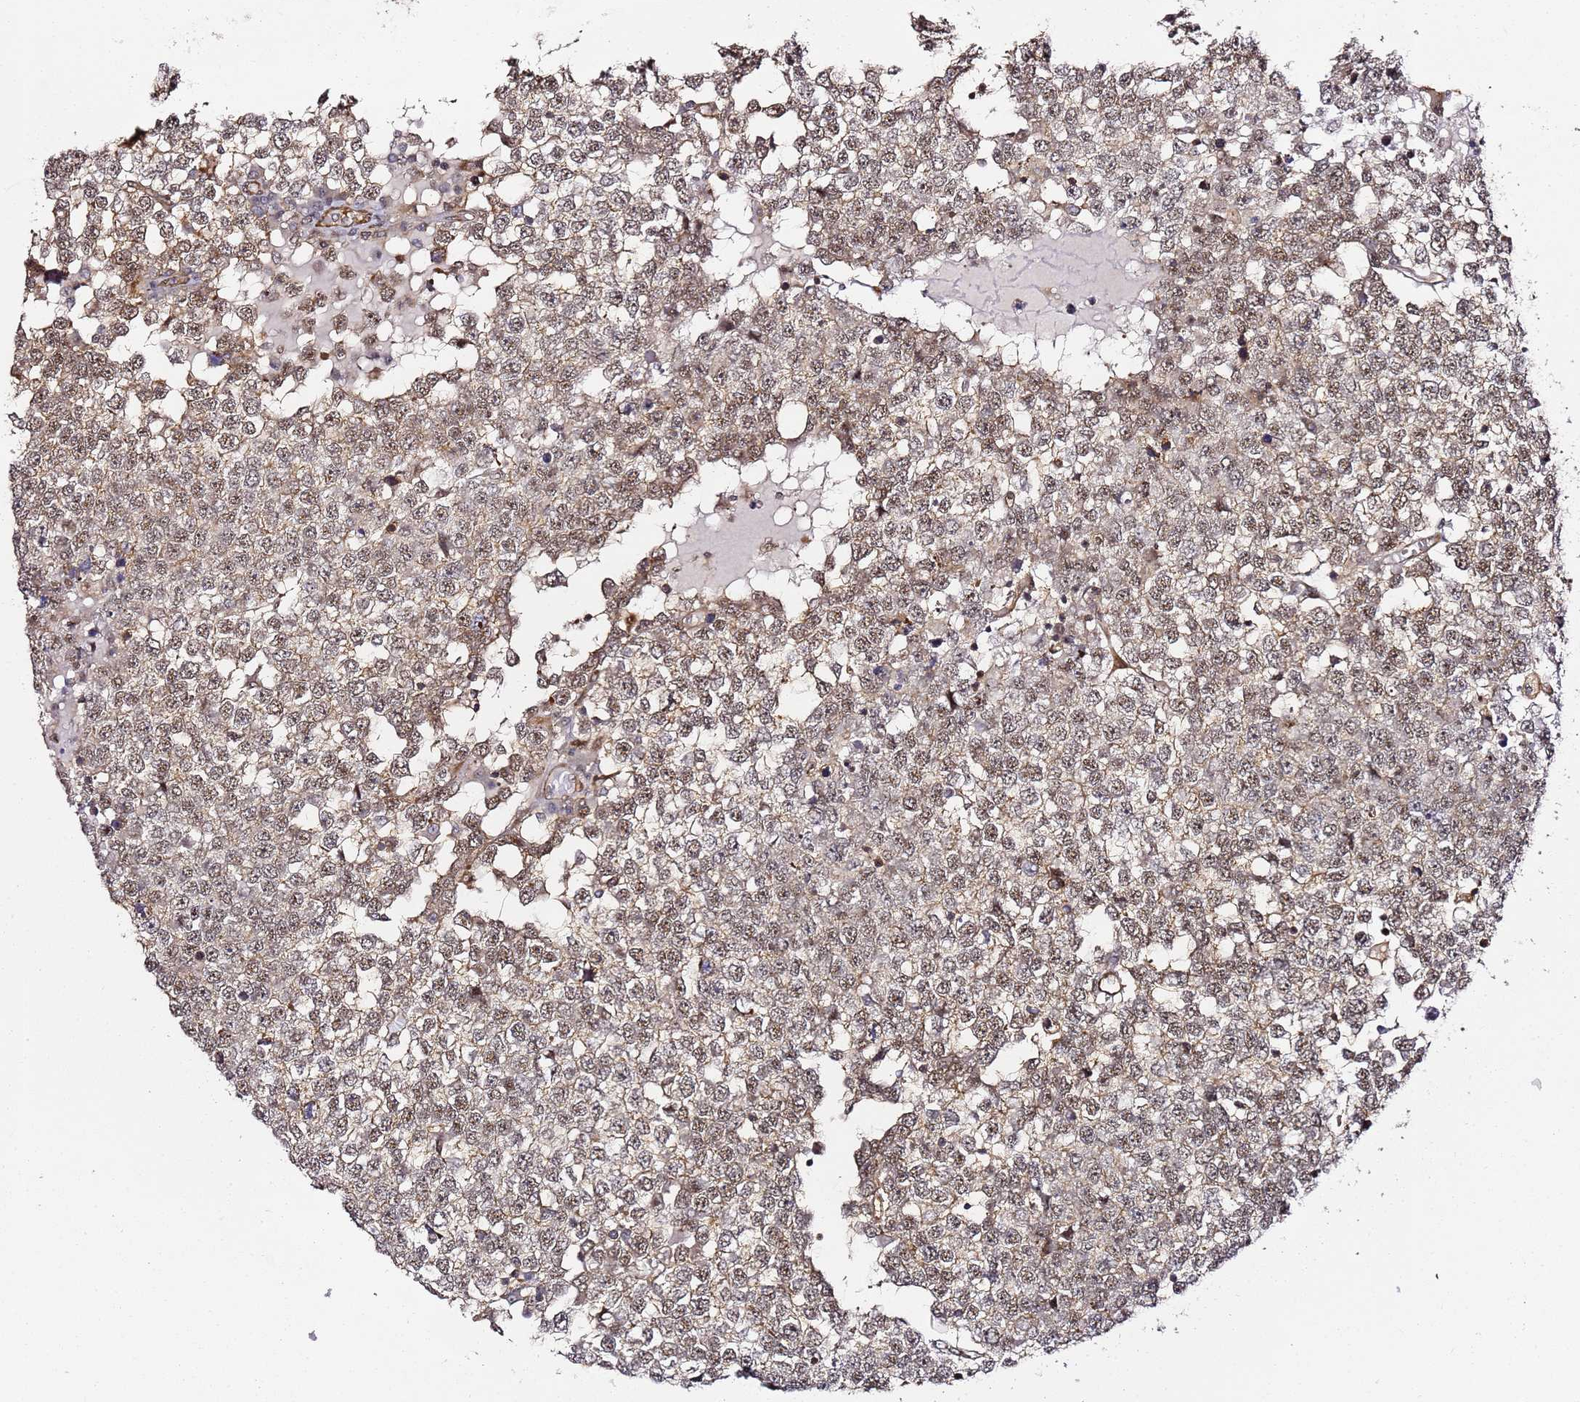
{"staining": {"intensity": "weak", "quantity": ">75%", "location": "nuclear"}, "tissue": "testis cancer", "cell_type": "Tumor cells", "image_type": "cancer", "snomed": [{"axis": "morphology", "description": "Seminoma, NOS"}, {"axis": "topography", "description": "Testis"}], "caption": "Immunohistochemical staining of human testis seminoma exhibits weak nuclear protein staining in approximately >75% of tumor cells. (DAB IHC, brown staining for protein, blue staining for nuclei).", "gene": "CCNYL1", "patient": {"sex": "male", "age": 65}}